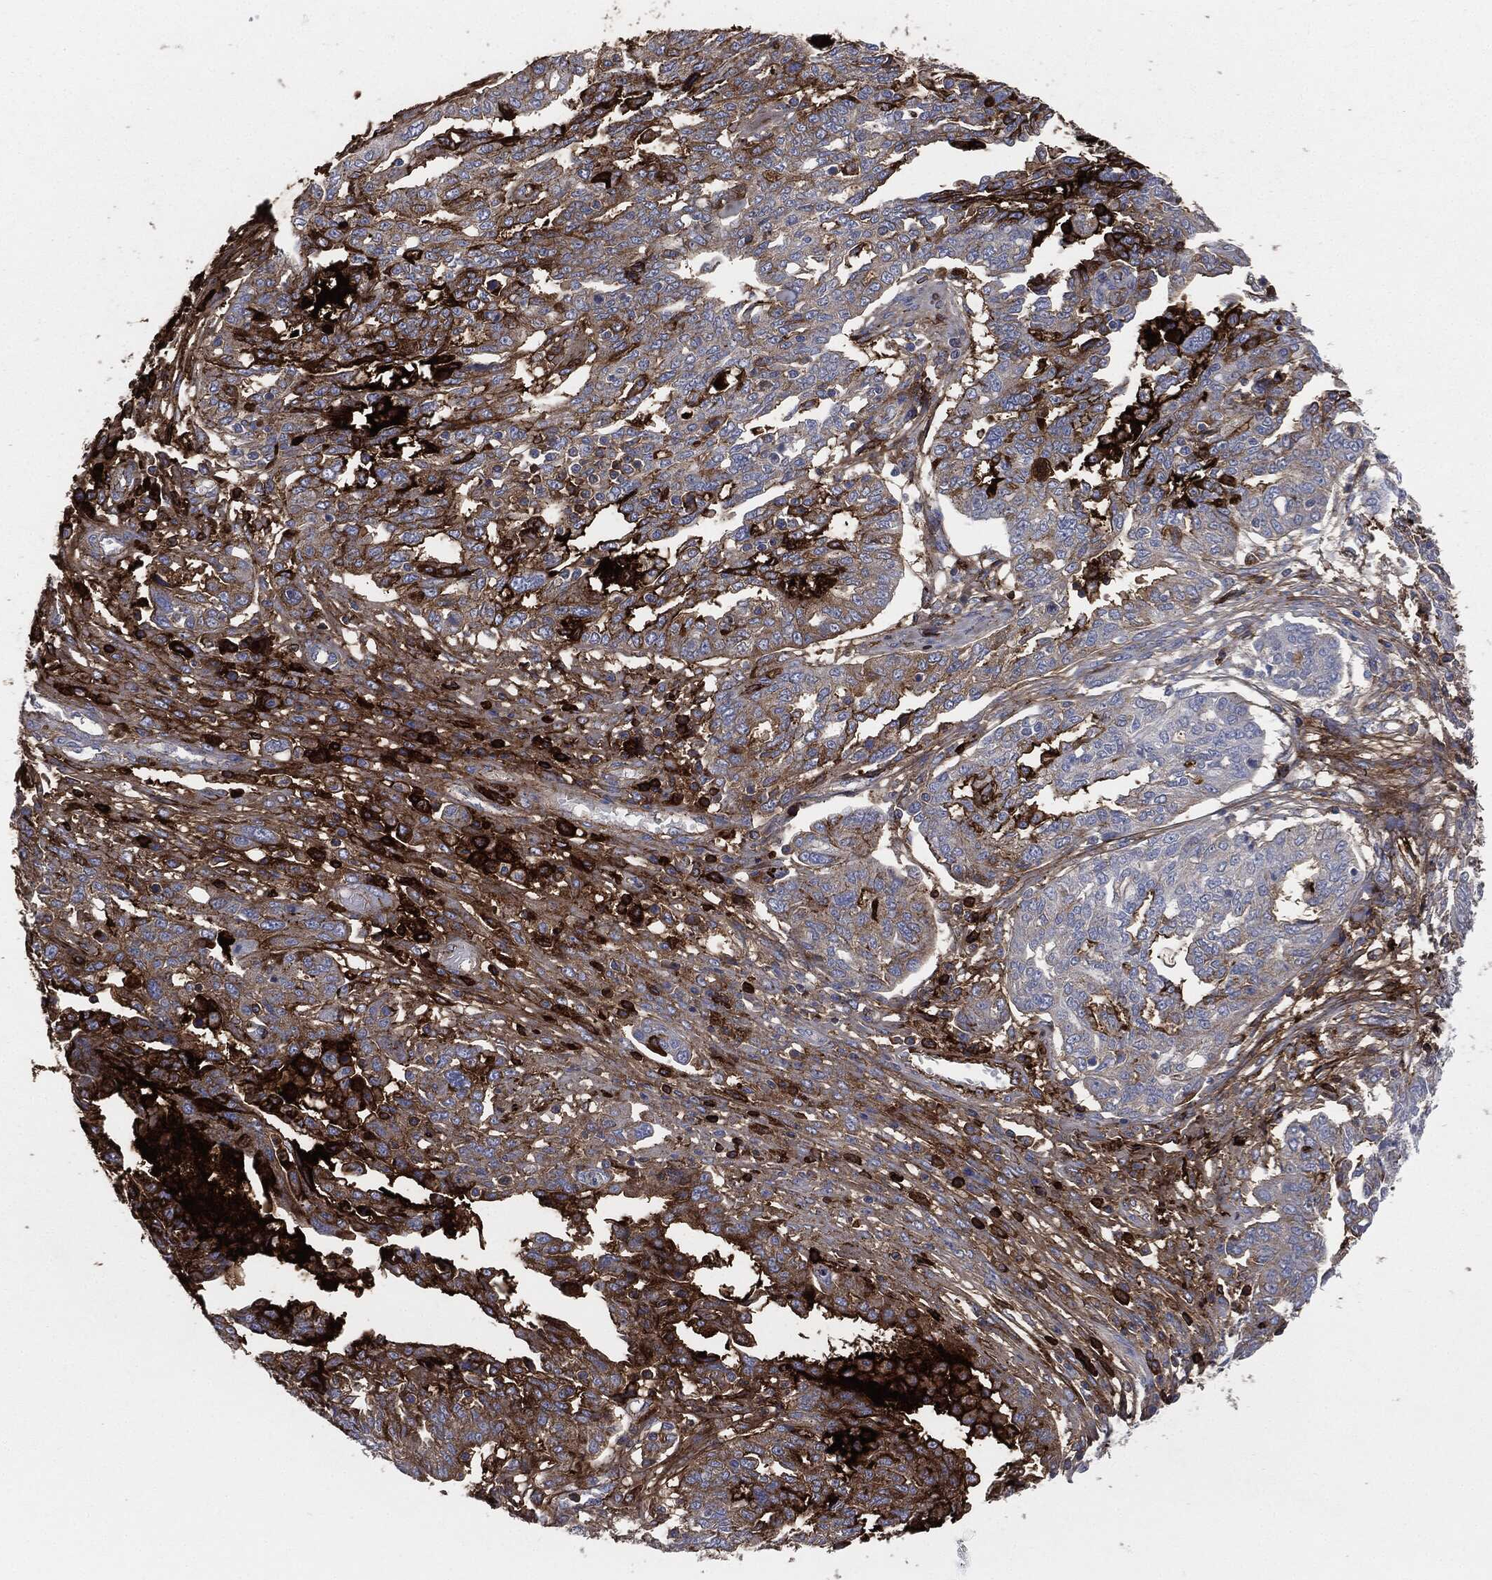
{"staining": {"intensity": "strong", "quantity": "<25%", "location": "cytoplasmic/membranous"}, "tissue": "ovarian cancer", "cell_type": "Tumor cells", "image_type": "cancer", "snomed": [{"axis": "morphology", "description": "Cystadenocarcinoma, serous, NOS"}, {"axis": "topography", "description": "Ovary"}], "caption": "This is an image of IHC staining of ovarian serous cystadenocarcinoma, which shows strong positivity in the cytoplasmic/membranous of tumor cells.", "gene": "APOB", "patient": {"sex": "female", "age": 67}}